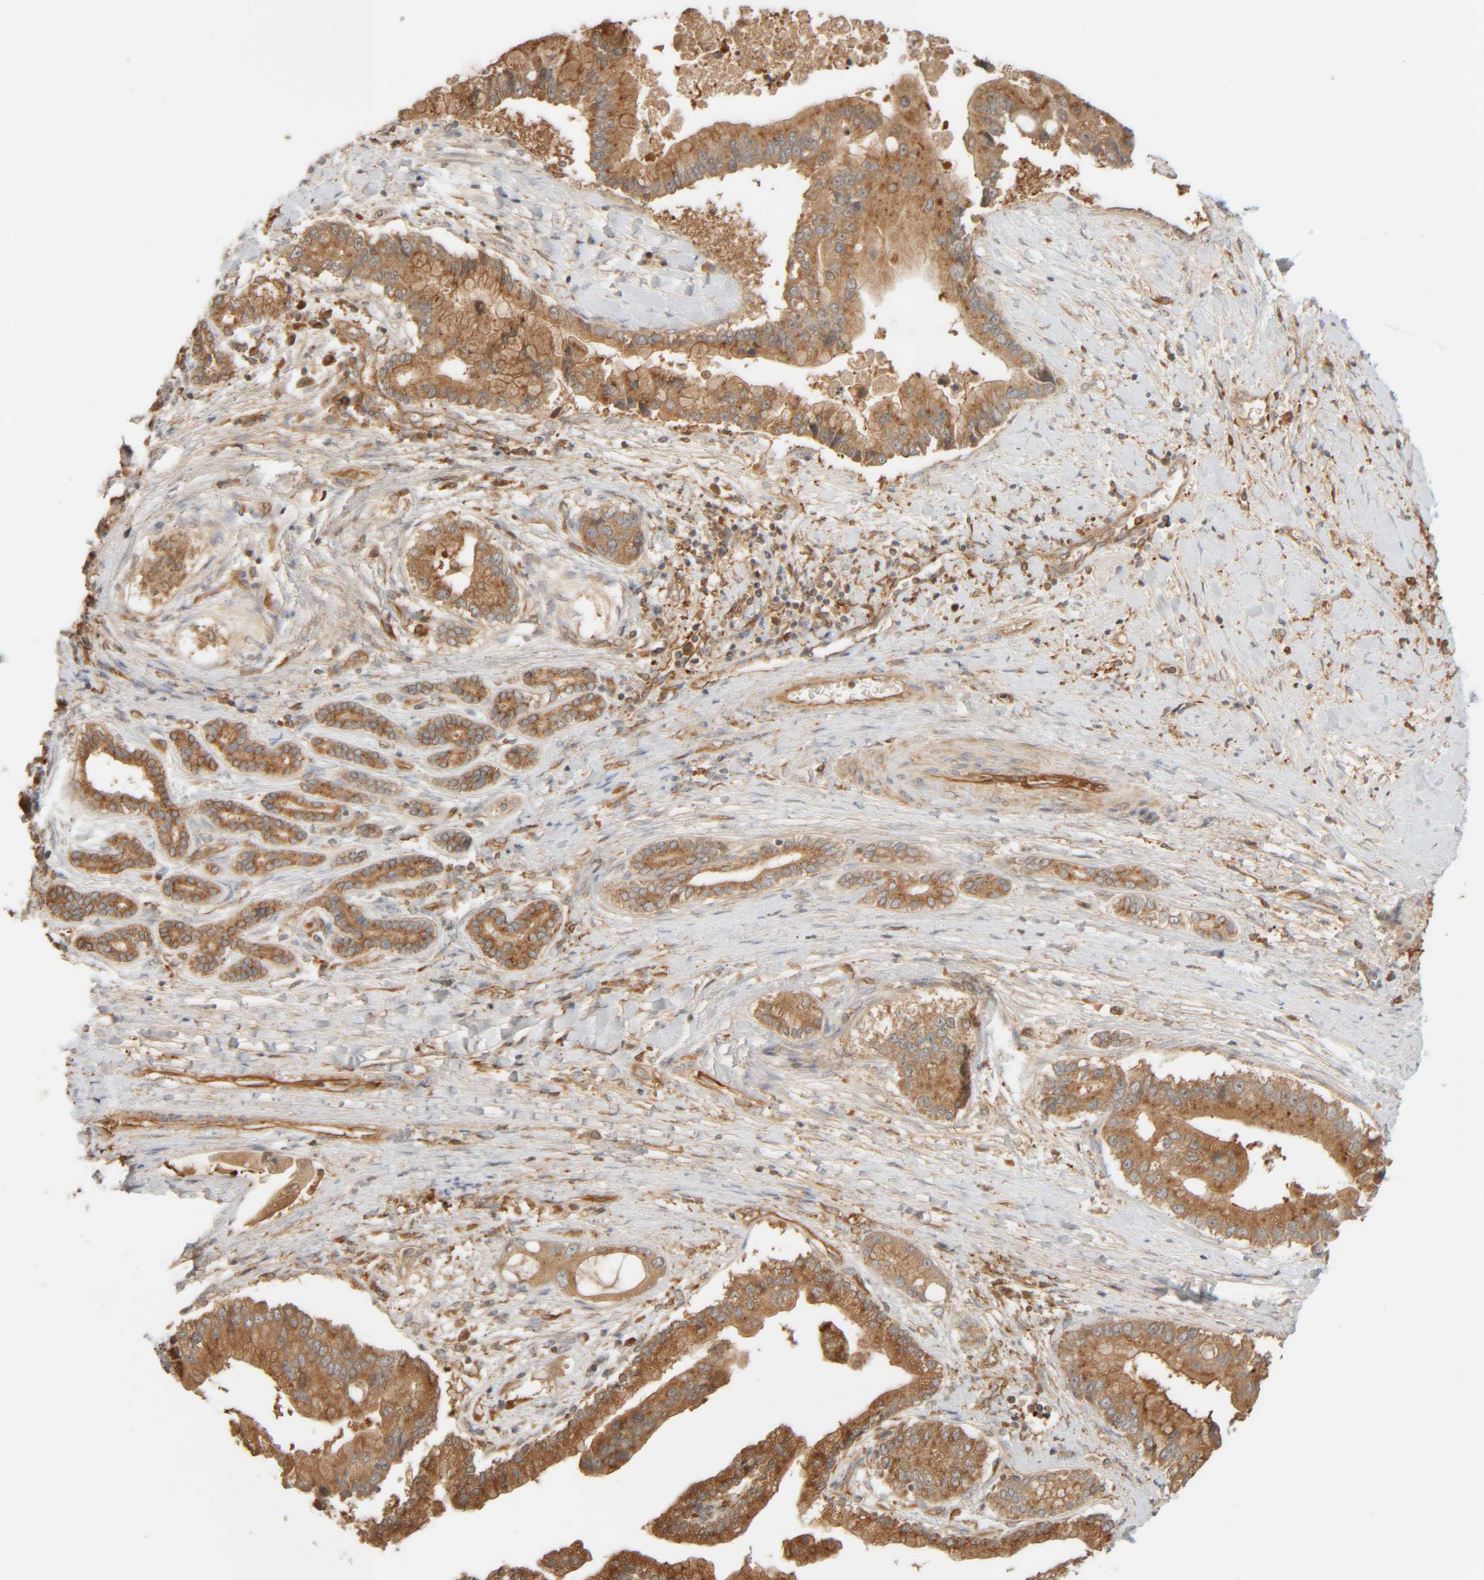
{"staining": {"intensity": "moderate", "quantity": ">75%", "location": "cytoplasmic/membranous"}, "tissue": "liver cancer", "cell_type": "Tumor cells", "image_type": "cancer", "snomed": [{"axis": "morphology", "description": "Cholangiocarcinoma"}, {"axis": "topography", "description": "Liver"}], "caption": "A brown stain labels moderate cytoplasmic/membranous staining of a protein in liver cancer tumor cells.", "gene": "TMEM192", "patient": {"sex": "male", "age": 50}}